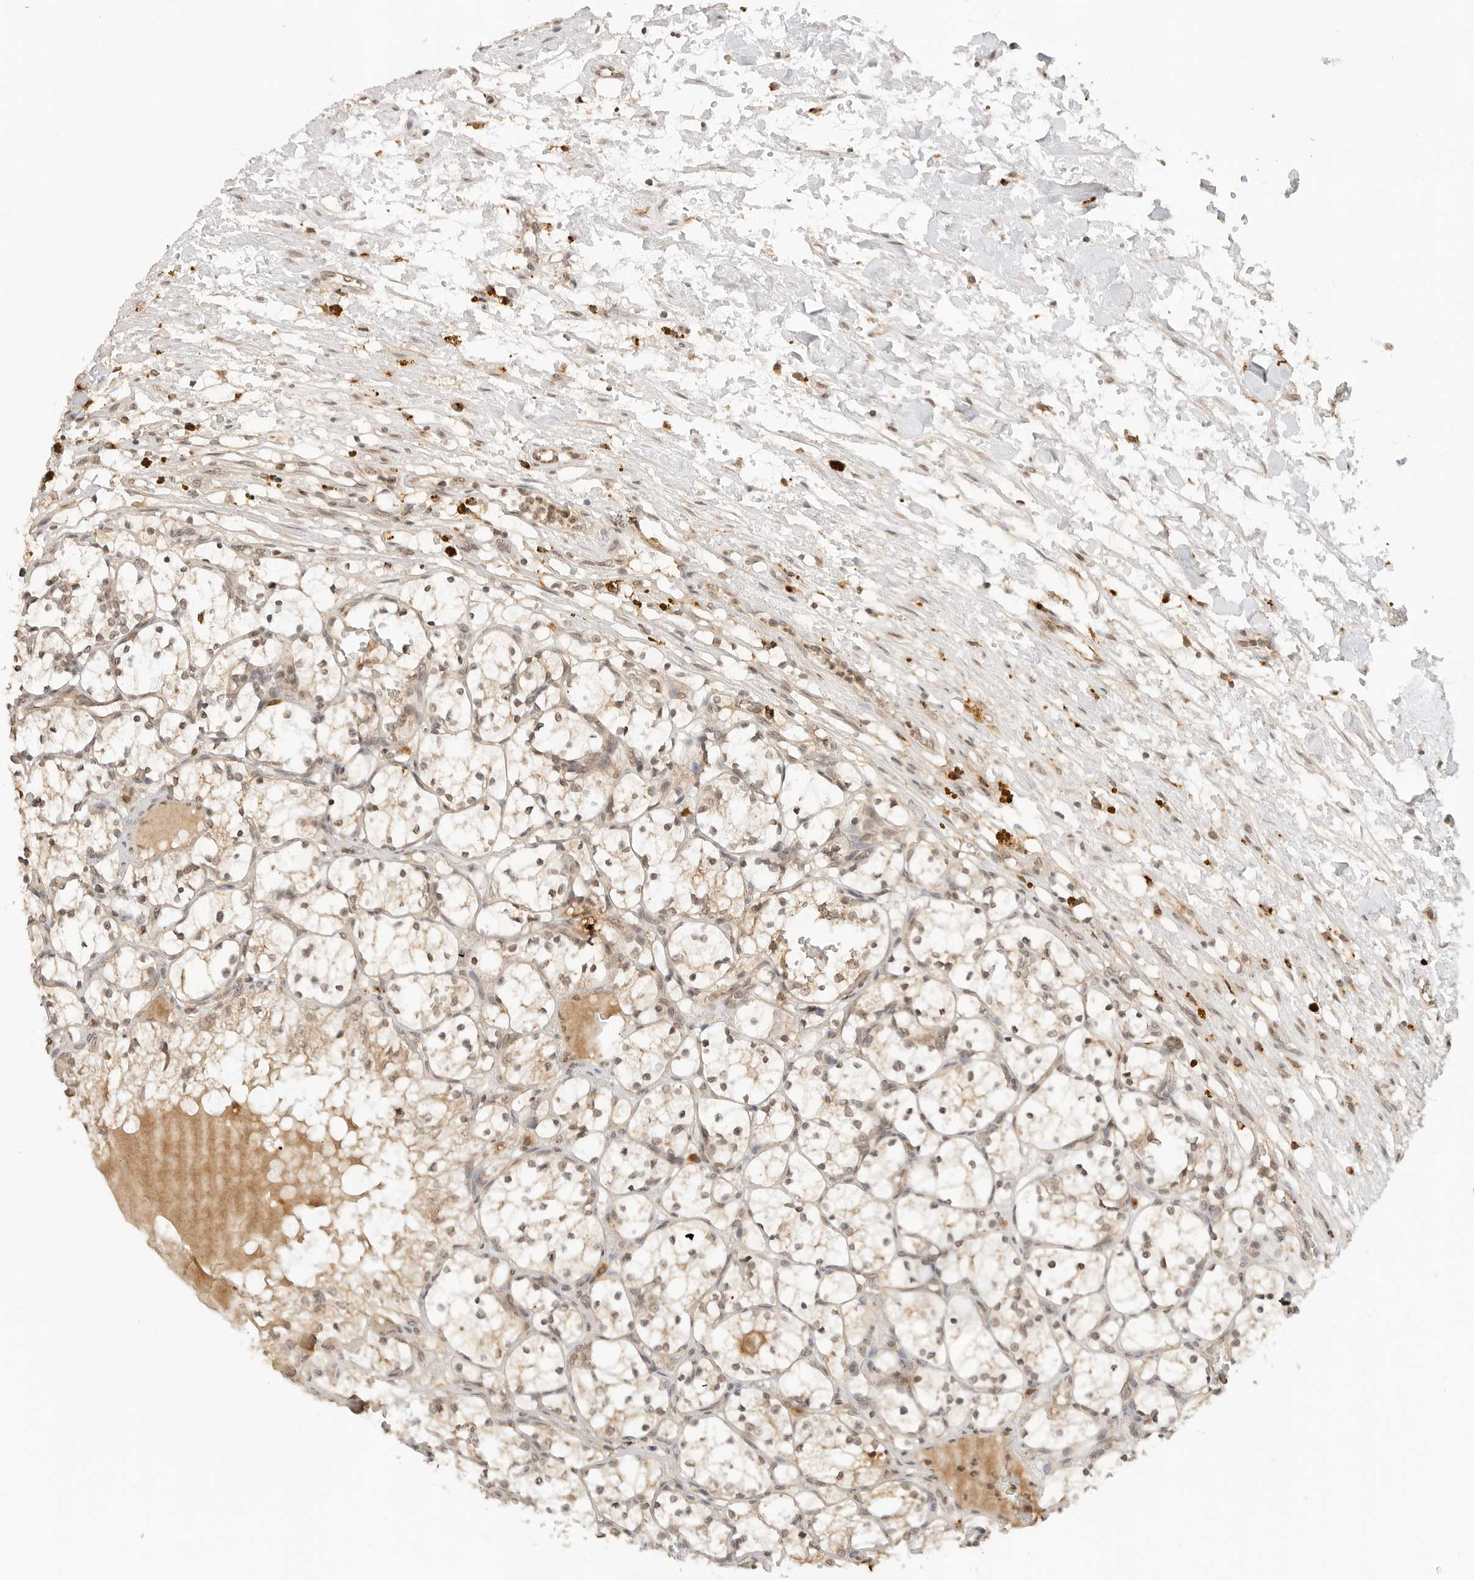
{"staining": {"intensity": "weak", "quantity": ">75%", "location": "cytoplasmic/membranous,nuclear"}, "tissue": "renal cancer", "cell_type": "Tumor cells", "image_type": "cancer", "snomed": [{"axis": "morphology", "description": "Adenocarcinoma, NOS"}, {"axis": "topography", "description": "Kidney"}], "caption": "Weak cytoplasmic/membranous and nuclear staining for a protein is seen in approximately >75% of tumor cells of renal cancer using IHC.", "gene": "GPR34", "patient": {"sex": "female", "age": 69}}